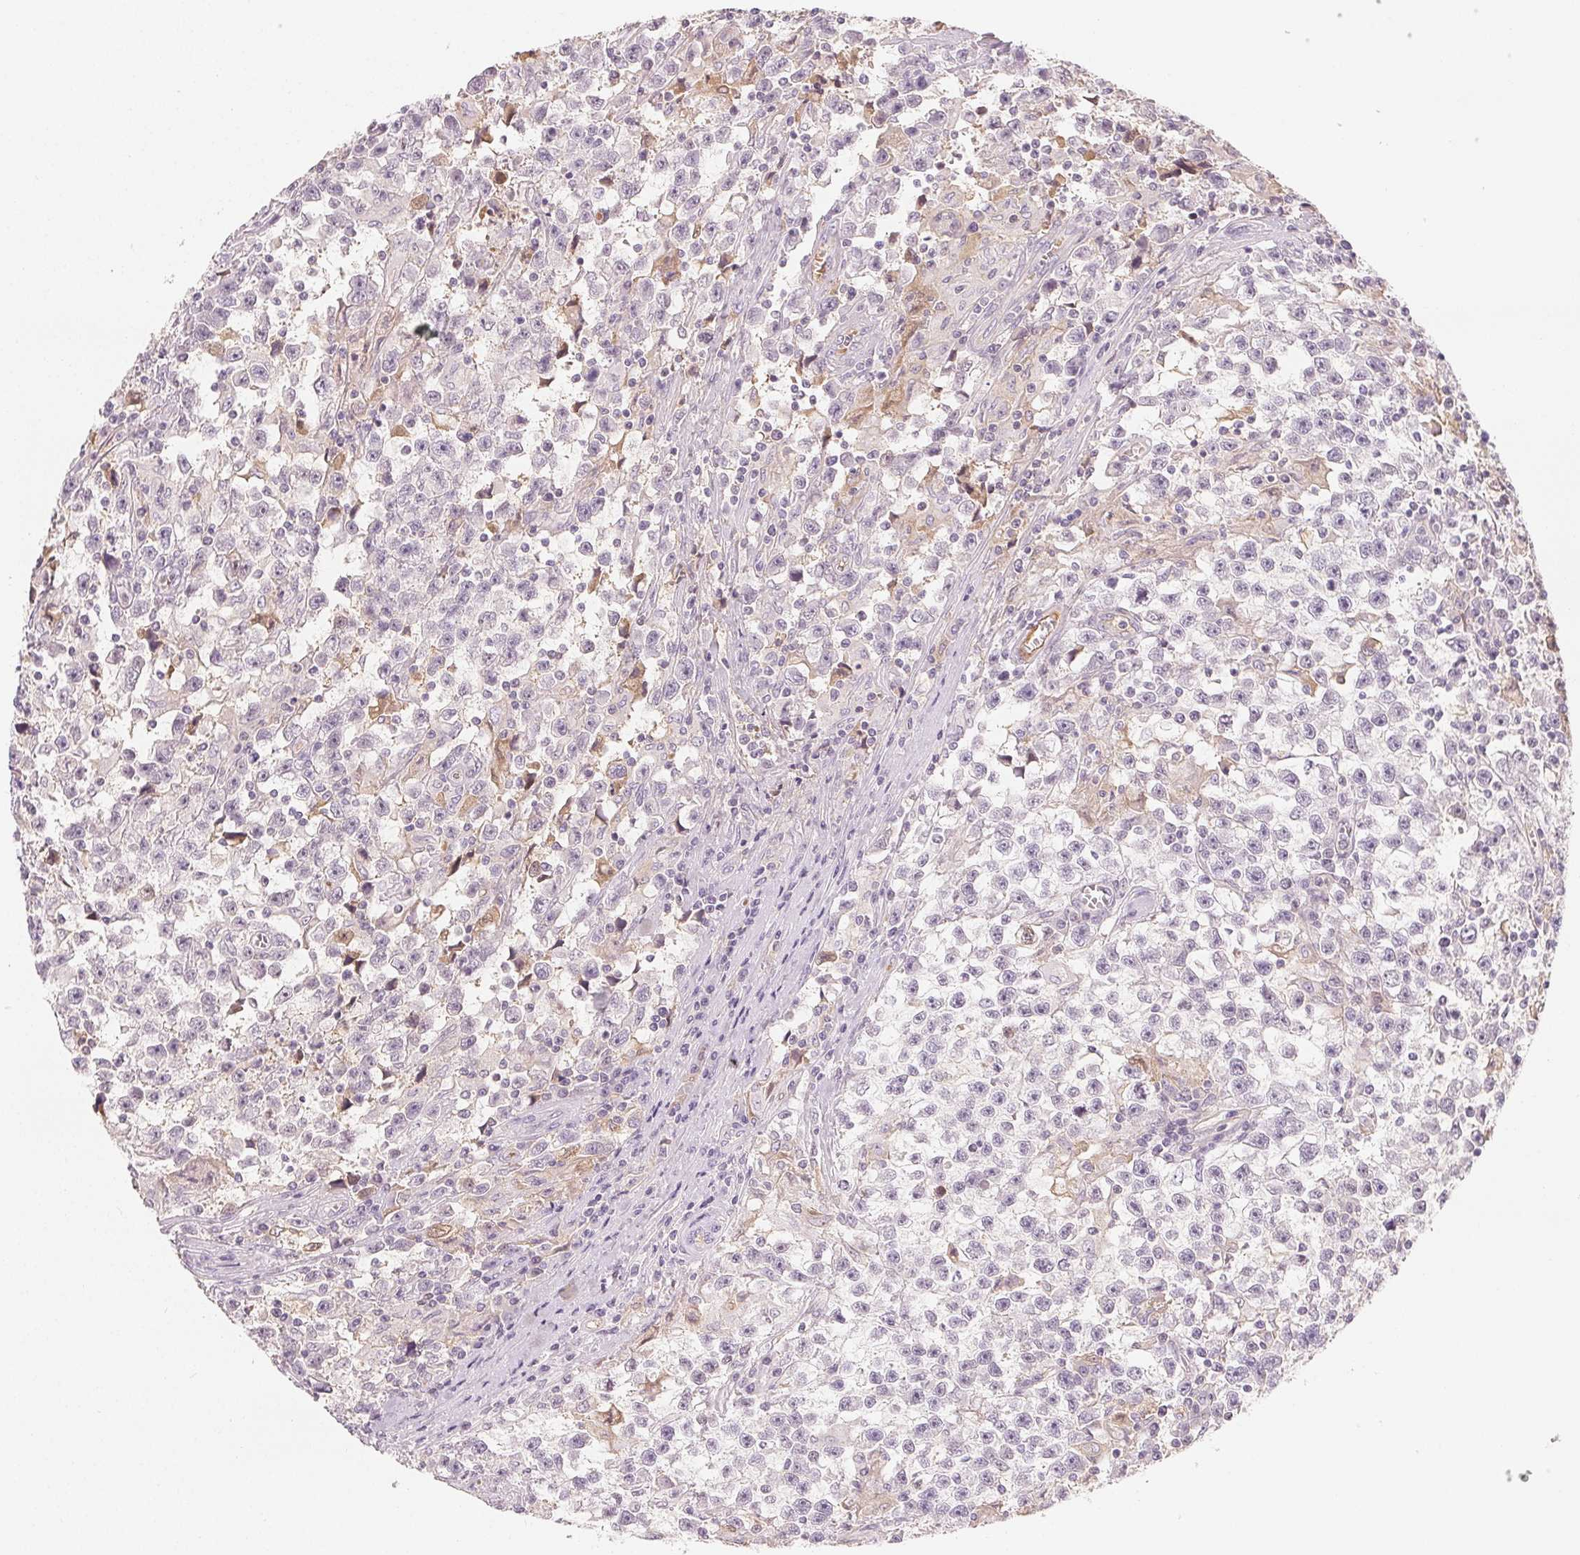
{"staining": {"intensity": "negative", "quantity": "none", "location": "none"}, "tissue": "testis cancer", "cell_type": "Tumor cells", "image_type": "cancer", "snomed": [{"axis": "morphology", "description": "Seminoma, NOS"}, {"axis": "topography", "description": "Testis"}], "caption": "Tumor cells show no significant protein staining in testis seminoma. The staining is performed using DAB brown chromogen with nuclei counter-stained in using hematoxylin.", "gene": "AFM", "patient": {"sex": "male", "age": 31}}